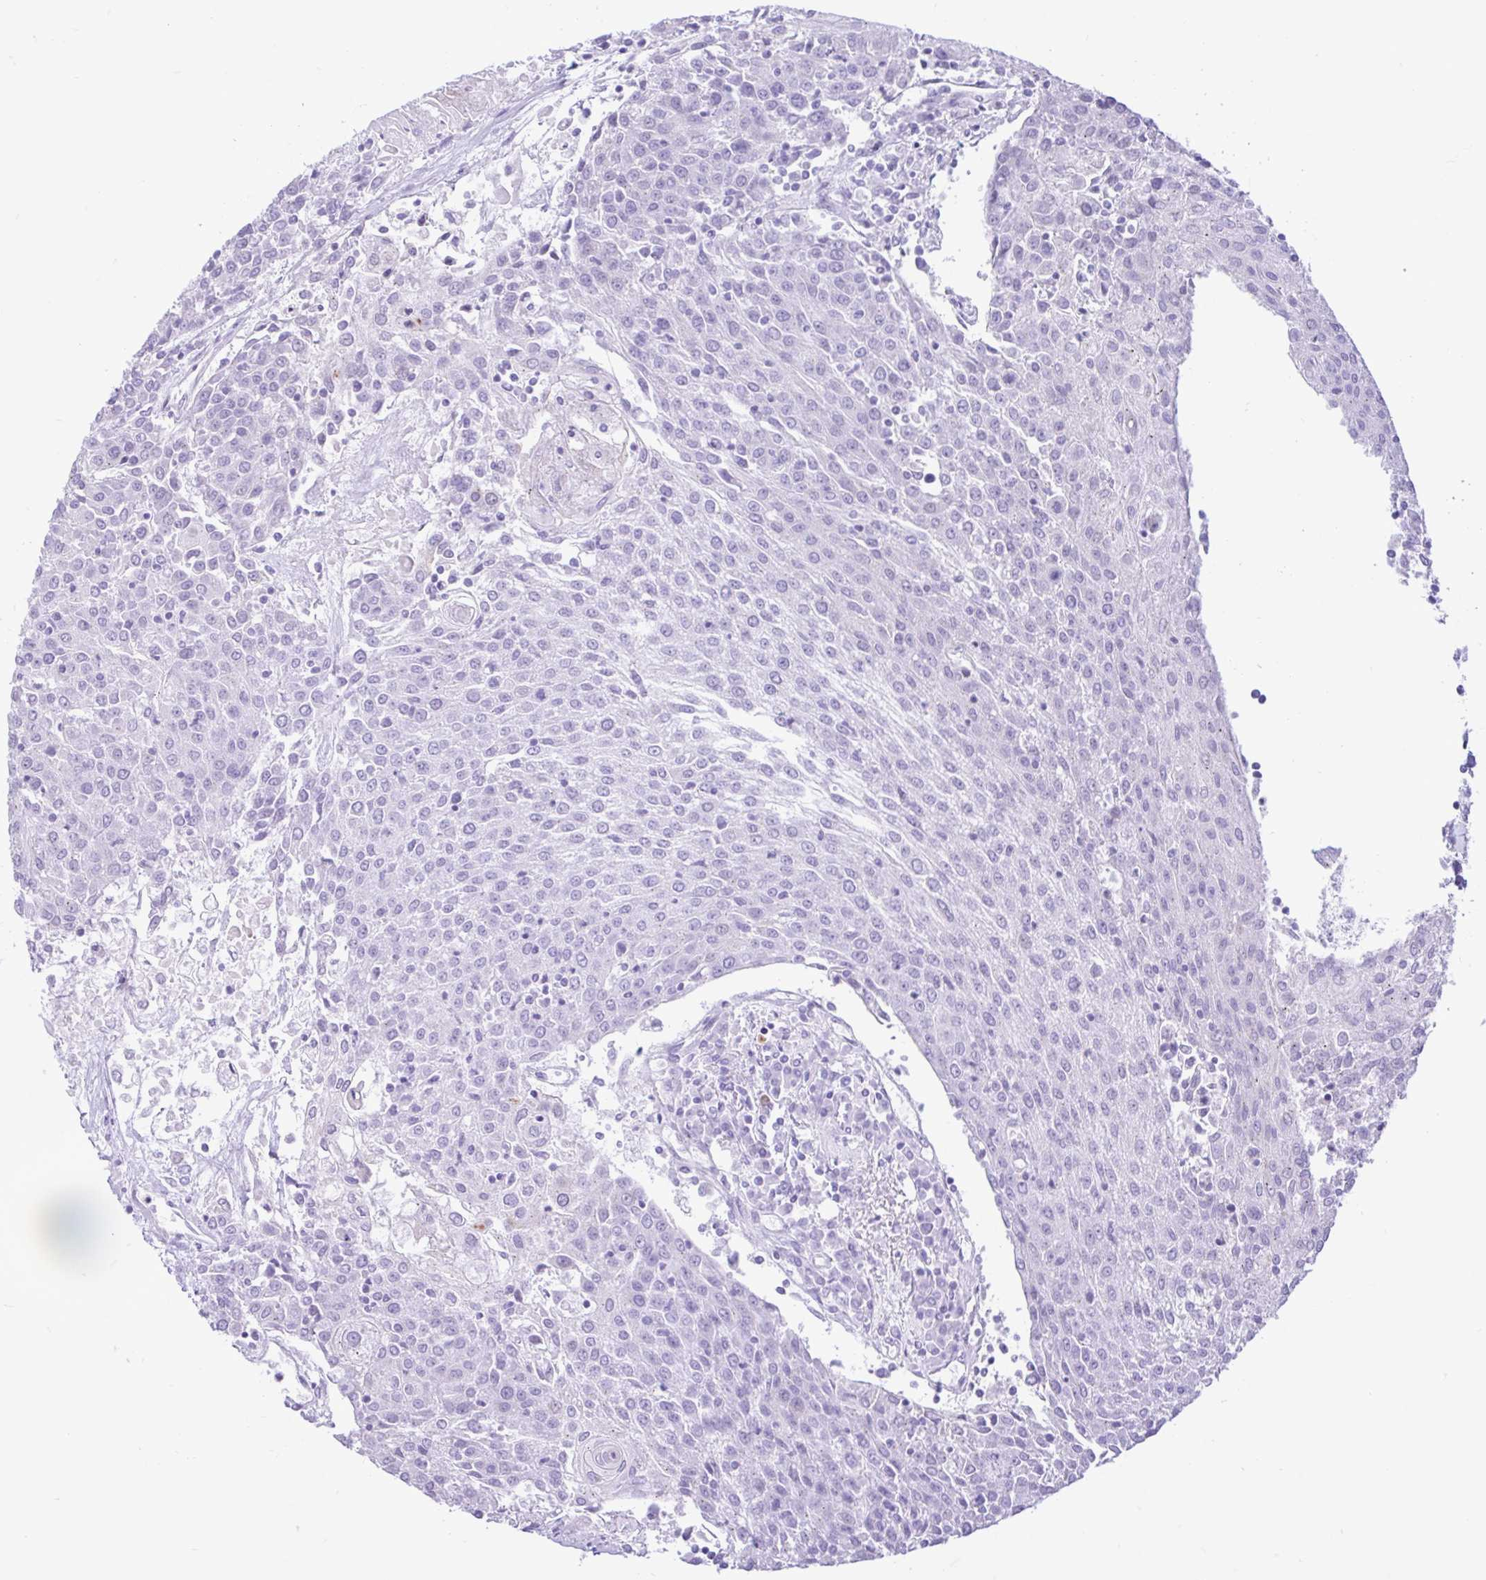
{"staining": {"intensity": "negative", "quantity": "none", "location": "none"}, "tissue": "urothelial cancer", "cell_type": "Tumor cells", "image_type": "cancer", "snomed": [{"axis": "morphology", "description": "Urothelial carcinoma, High grade"}, {"axis": "topography", "description": "Urinary bladder"}], "caption": "An IHC image of high-grade urothelial carcinoma is shown. There is no staining in tumor cells of high-grade urothelial carcinoma.", "gene": "REEP1", "patient": {"sex": "female", "age": 85}}